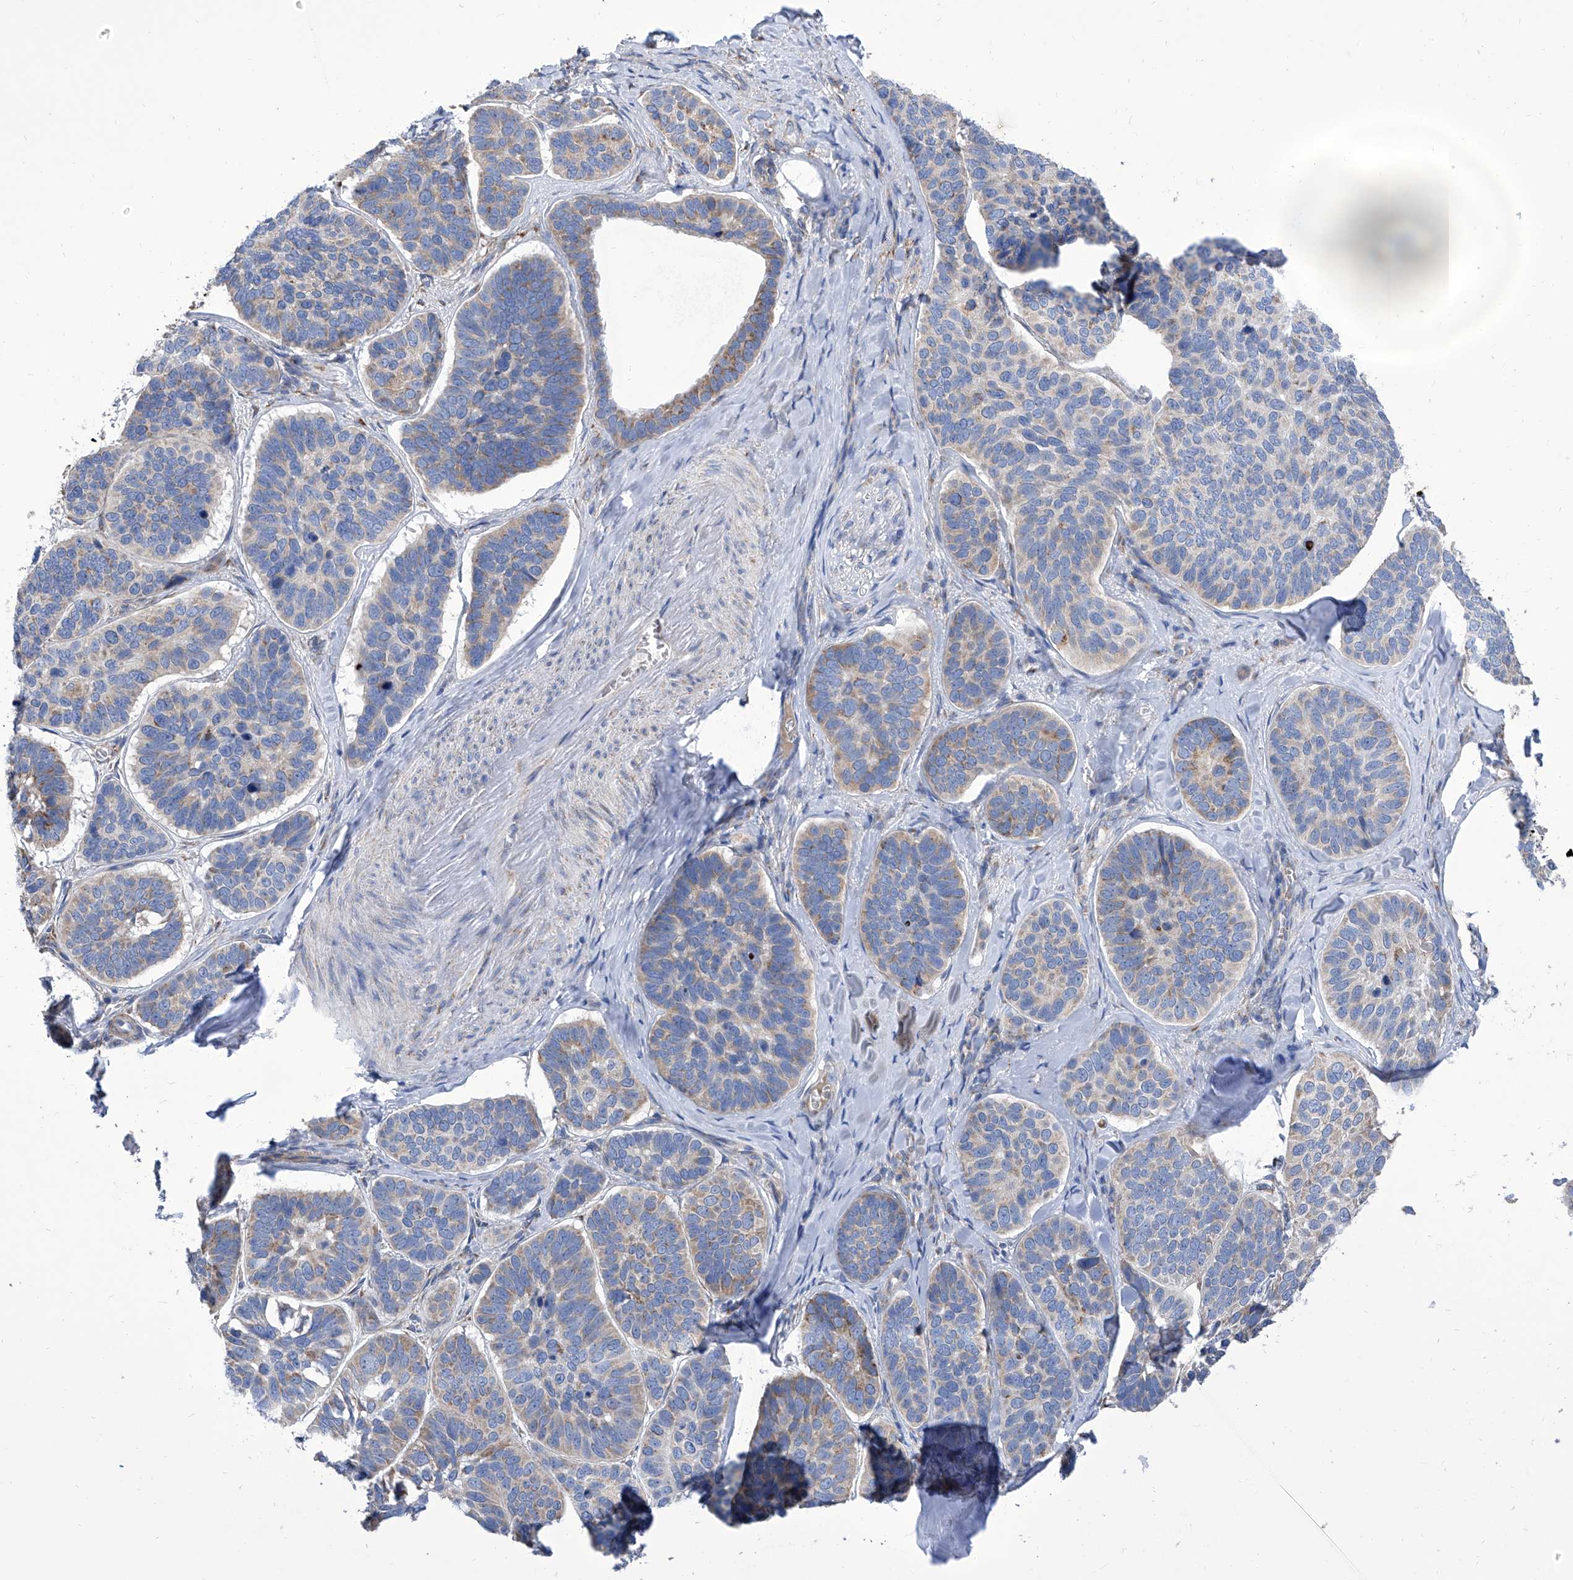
{"staining": {"intensity": "moderate", "quantity": "<25%", "location": "cytoplasmic/membranous"}, "tissue": "skin cancer", "cell_type": "Tumor cells", "image_type": "cancer", "snomed": [{"axis": "morphology", "description": "Basal cell carcinoma"}, {"axis": "topography", "description": "Skin"}], "caption": "This photomicrograph exhibits immunohistochemistry staining of basal cell carcinoma (skin), with low moderate cytoplasmic/membranous expression in about <25% of tumor cells.", "gene": "TJAP1", "patient": {"sex": "male", "age": 62}}